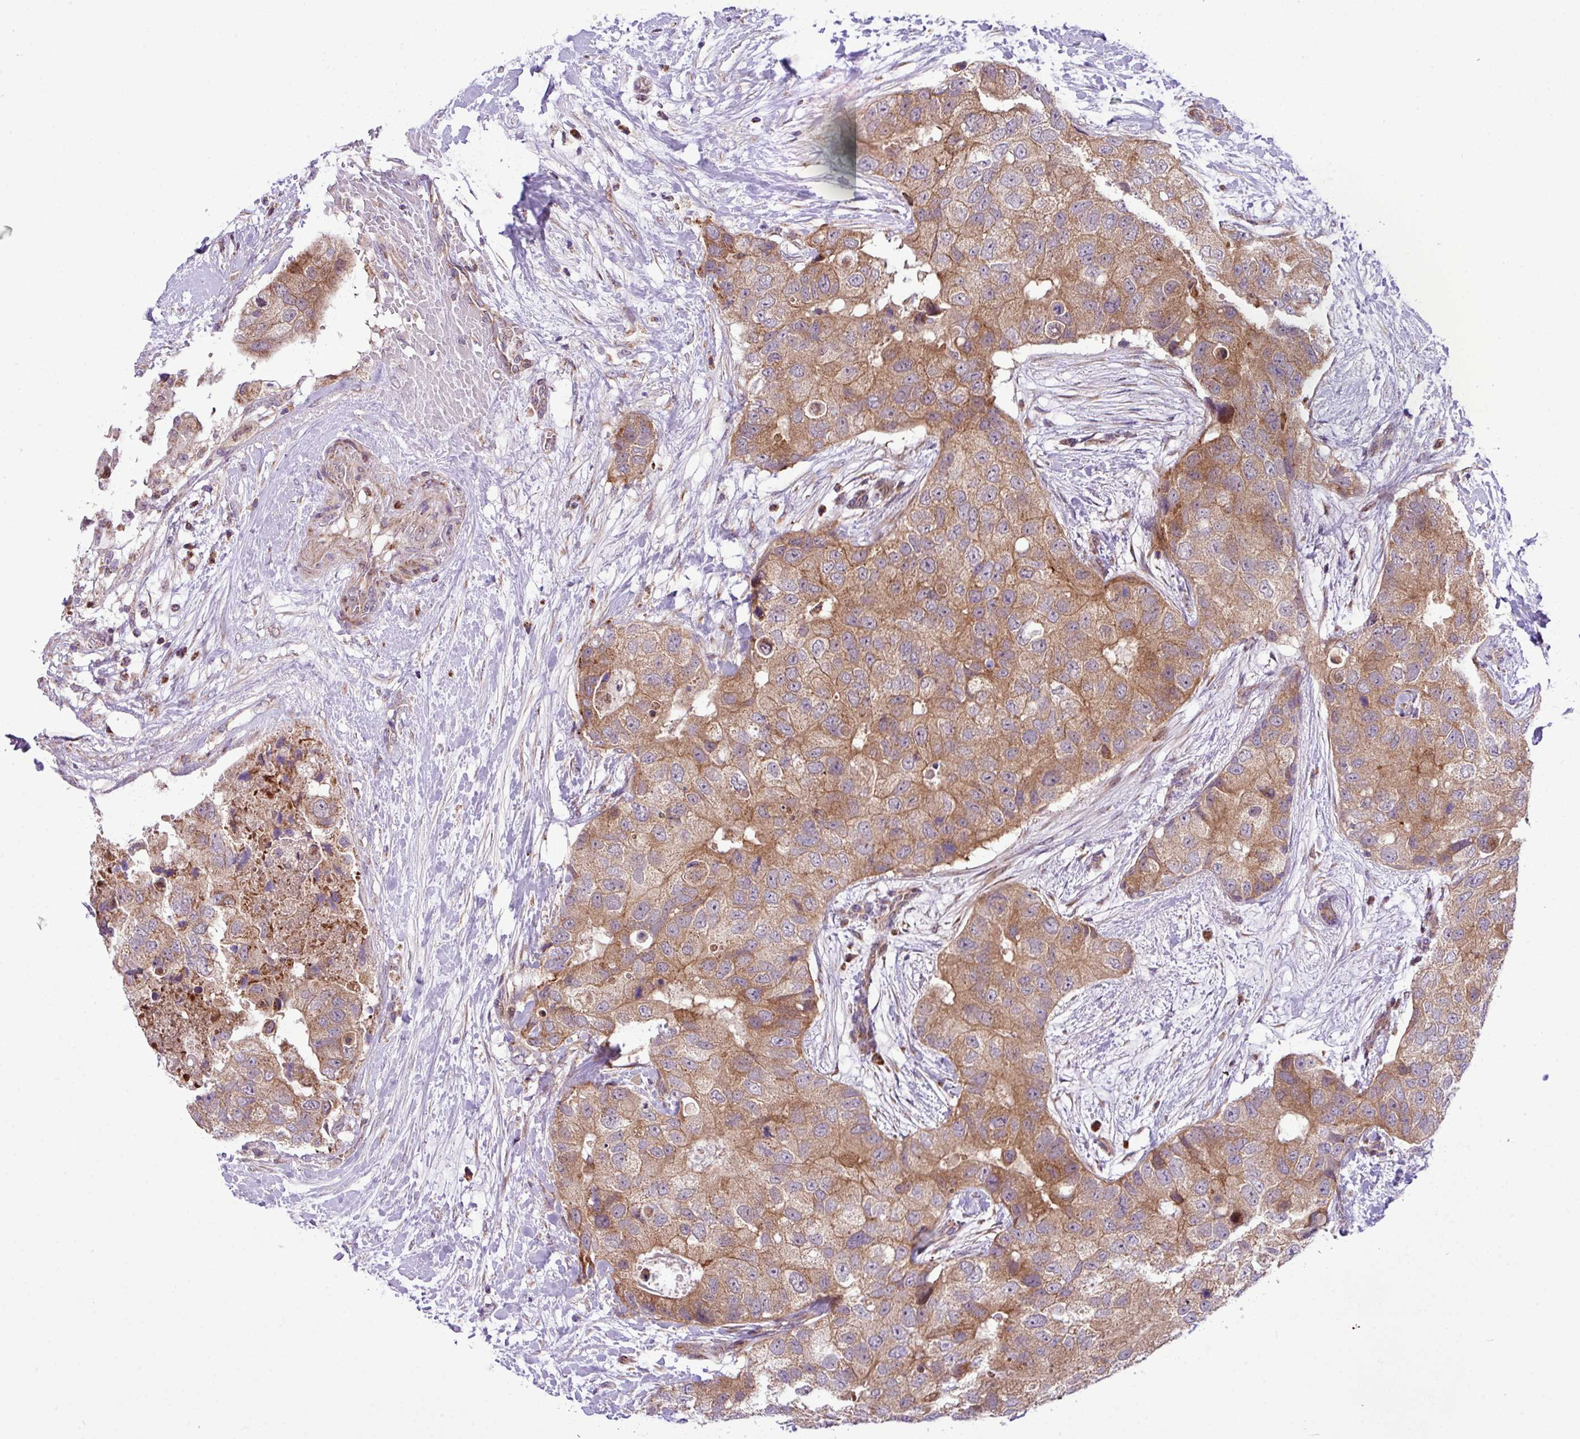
{"staining": {"intensity": "moderate", "quantity": ">75%", "location": "cytoplasmic/membranous"}, "tissue": "breast cancer", "cell_type": "Tumor cells", "image_type": "cancer", "snomed": [{"axis": "morphology", "description": "Duct carcinoma"}, {"axis": "topography", "description": "Breast"}], "caption": "Moderate cytoplasmic/membranous expression is present in approximately >75% of tumor cells in breast cancer.", "gene": "B3GNT9", "patient": {"sex": "female", "age": 62}}